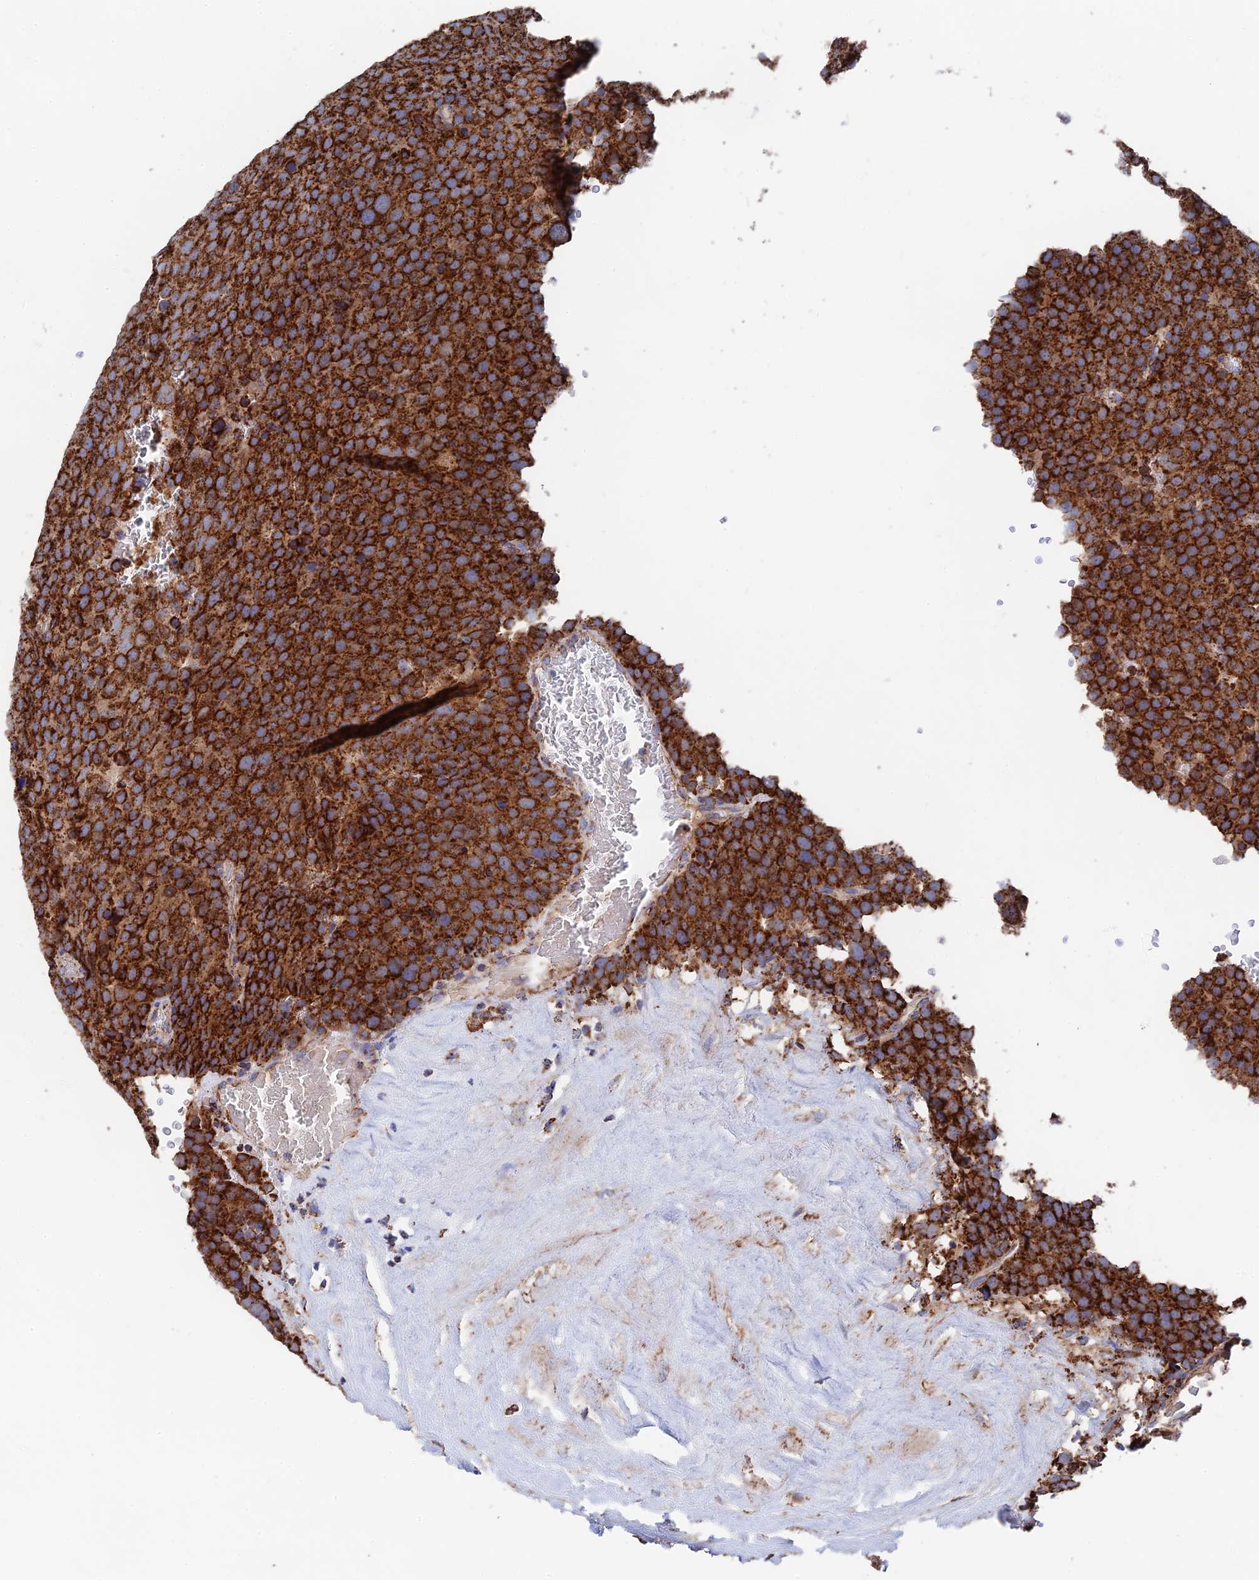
{"staining": {"intensity": "strong", "quantity": ">75%", "location": "cytoplasmic/membranous"}, "tissue": "testis cancer", "cell_type": "Tumor cells", "image_type": "cancer", "snomed": [{"axis": "morphology", "description": "Seminoma, NOS"}, {"axis": "topography", "description": "Testis"}], "caption": "Testis cancer (seminoma) stained with a protein marker reveals strong staining in tumor cells.", "gene": "HAUS8", "patient": {"sex": "male", "age": 71}}